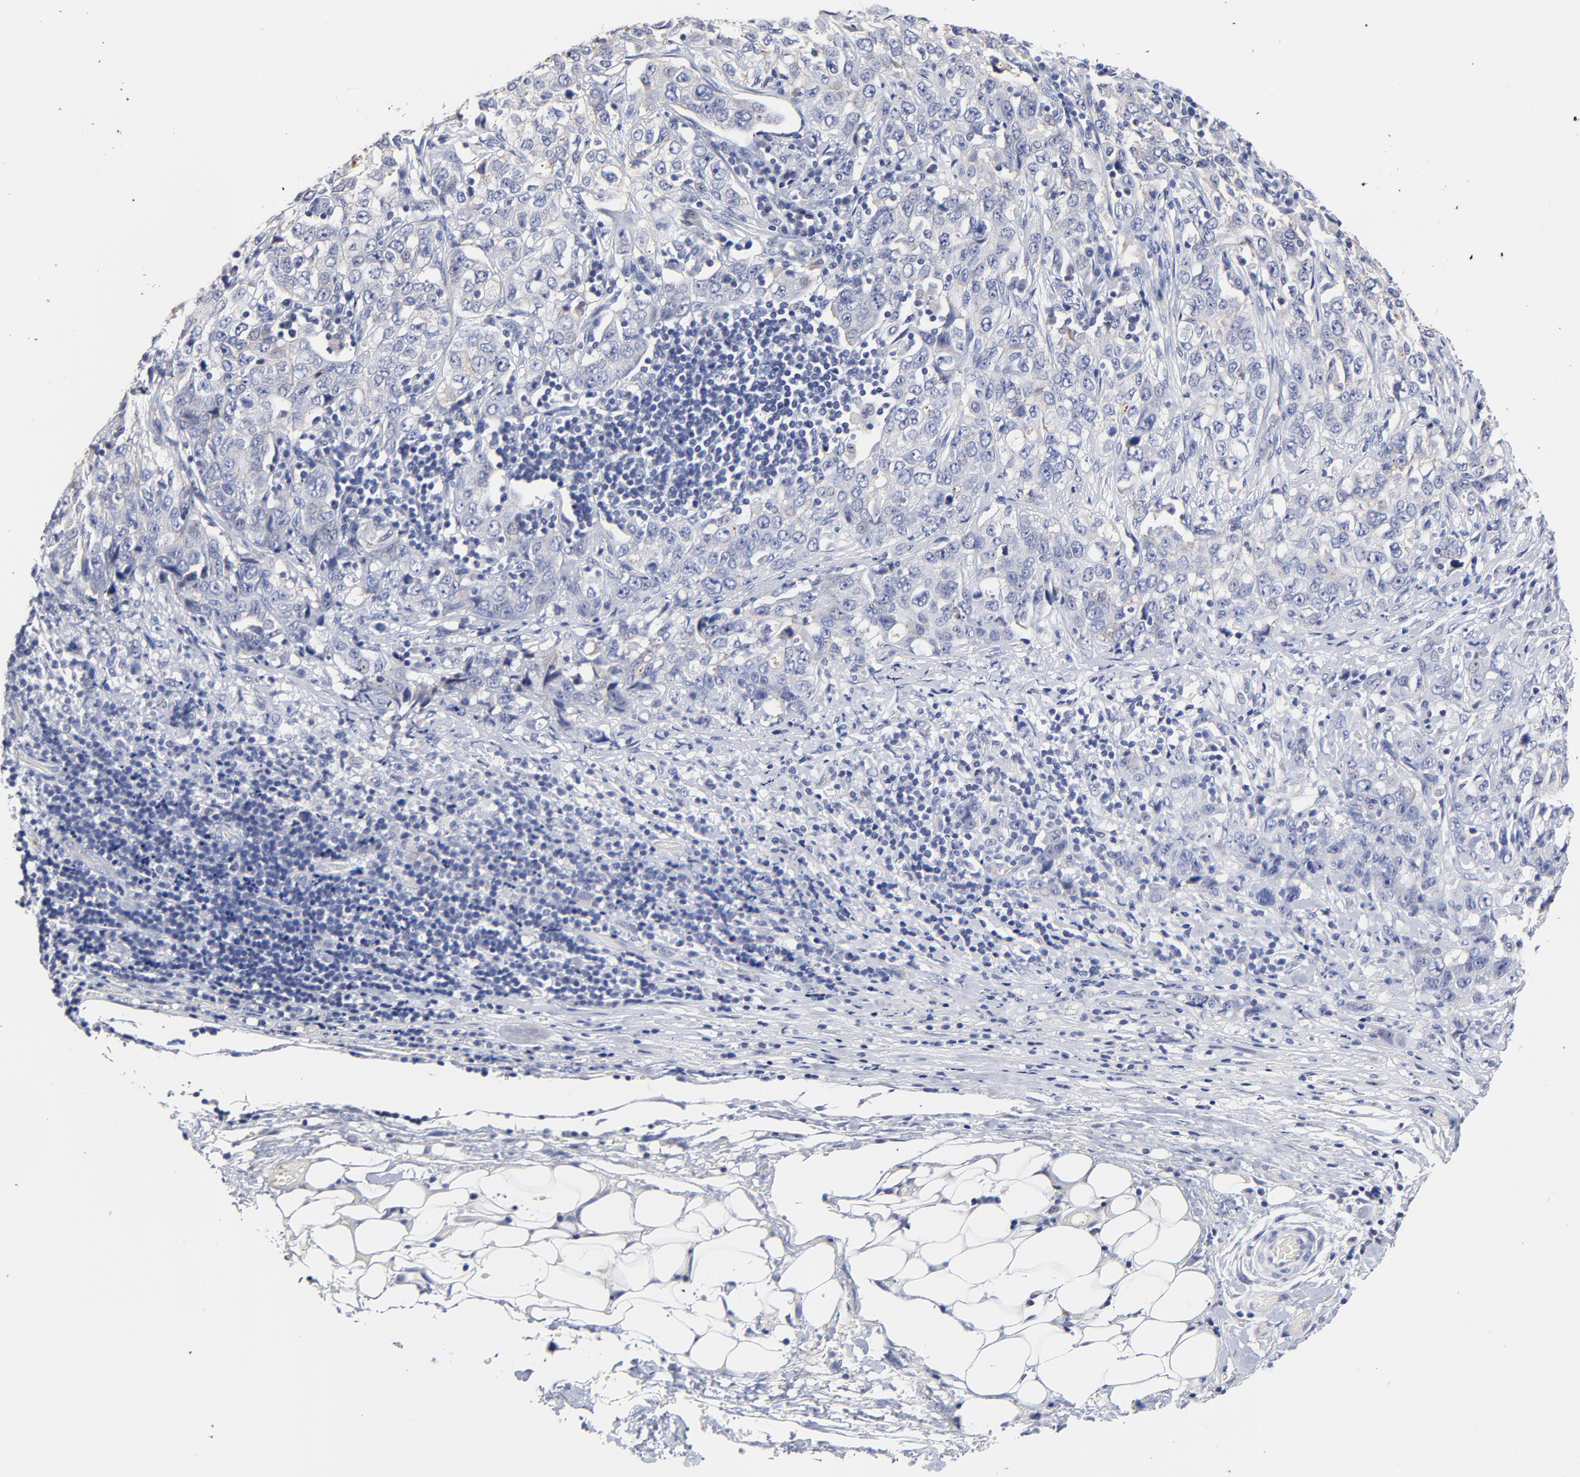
{"staining": {"intensity": "negative", "quantity": "none", "location": "none"}, "tissue": "stomach cancer", "cell_type": "Tumor cells", "image_type": "cancer", "snomed": [{"axis": "morphology", "description": "Adenocarcinoma, NOS"}, {"axis": "topography", "description": "Stomach"}], "caption": "The micrograph demonstrates no significant staining in tumor cells of stomach cancer (adenocarcinoma). (DAB (3,3'-diaminobenzidine) immunohistochemistry (IHC) visualized using brightfield microscopy, high magnification).", "gene": "CXADR", "patient": {"sex": "male", "age": 48}}